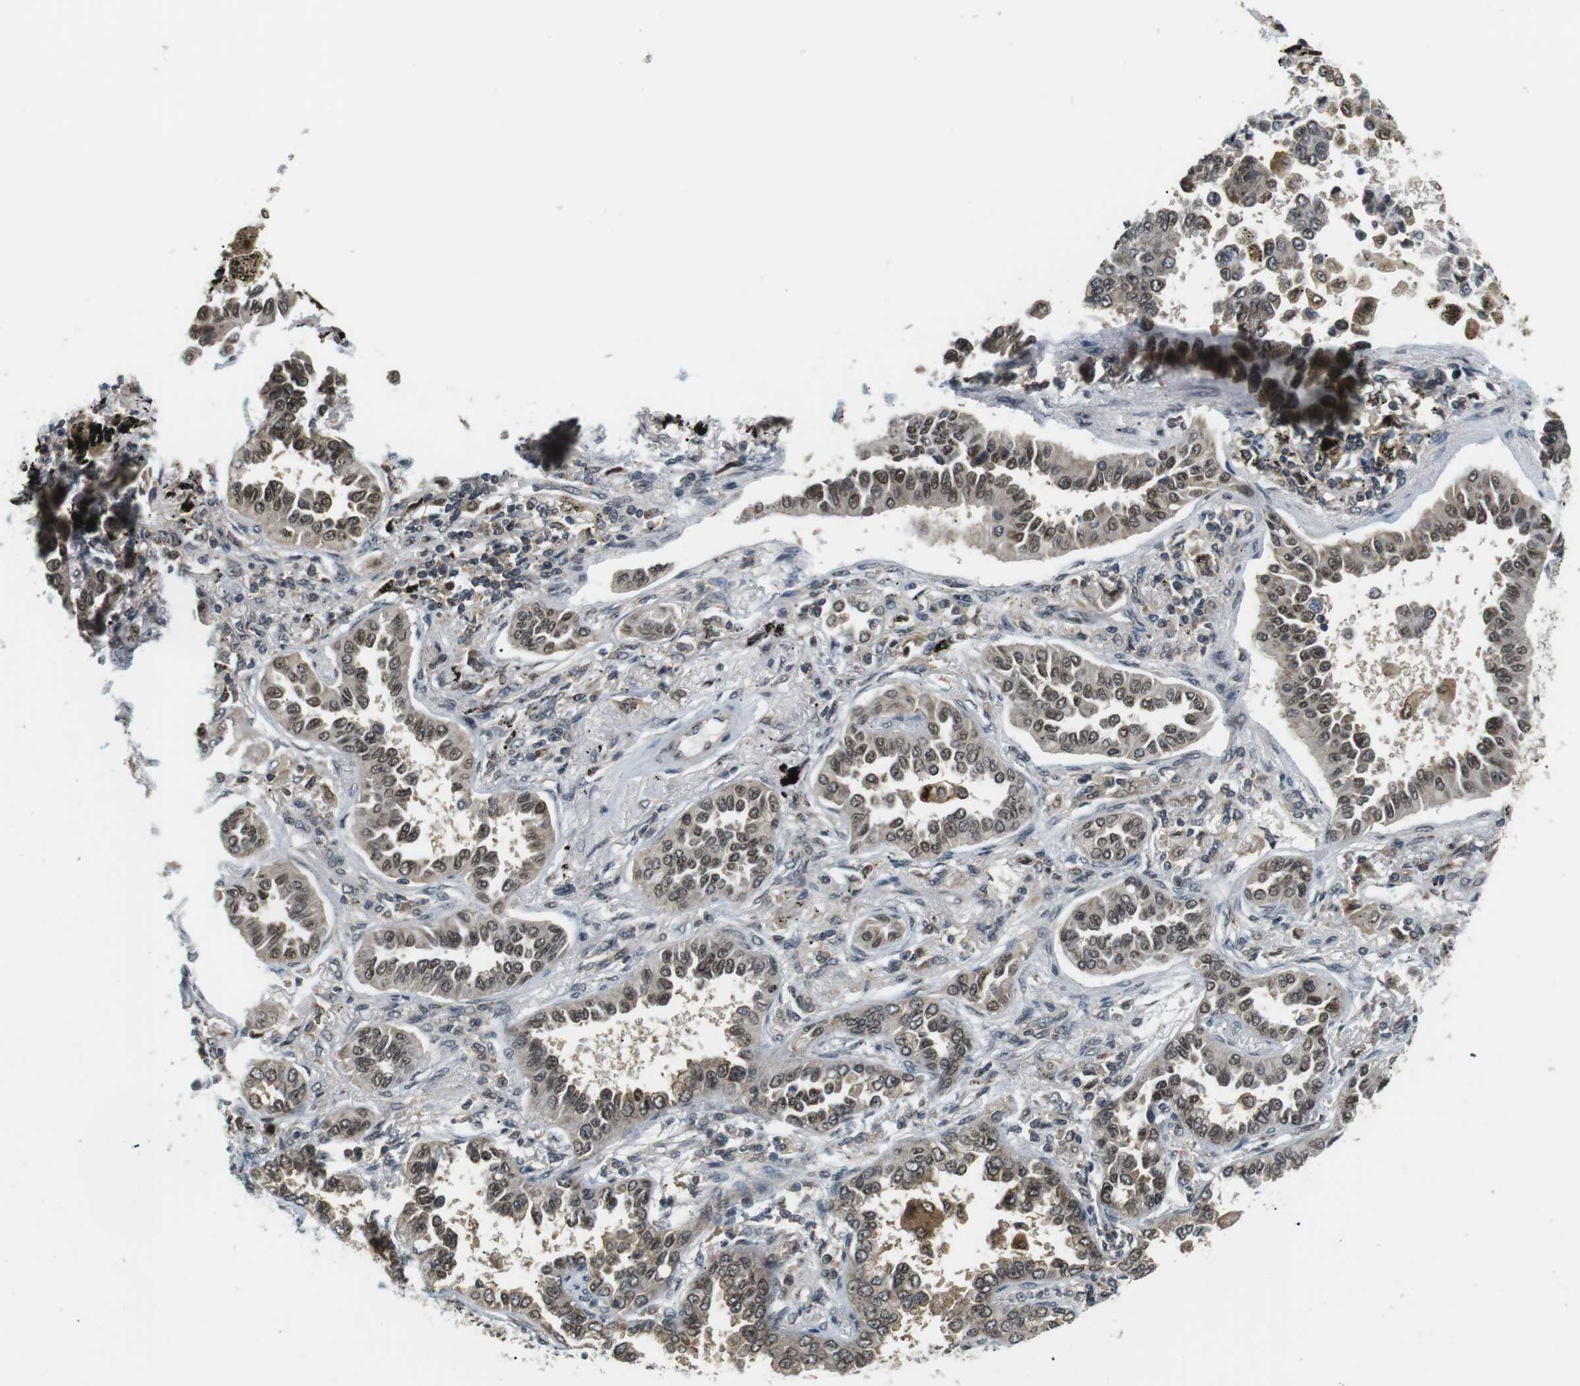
{"staining": {"intensity": "moderate", "quantity": ">75%", "location": "cytoplasmic/membranous,nuclear"}, "tissue": "lung cancer", "cell_type": "Tumor cells", "image_type": "cancer", "snomed": [{"axis": "morphology", "description": "Normal tissue, NOS"}, {"axis": "morphology", "description": "Adenocarcinoma, NOS"}, {"axis": "topography", "description": "Lung"}], "caption": "Immunohistochemical staining of lung cancer demonstrates medium levels of moderate cytoplasmic/membranous and nuclear positivity in approximately >75% of tumor cells.", "gene": "CSNK2B", "patient": {"sex": "male", "age": 59}}